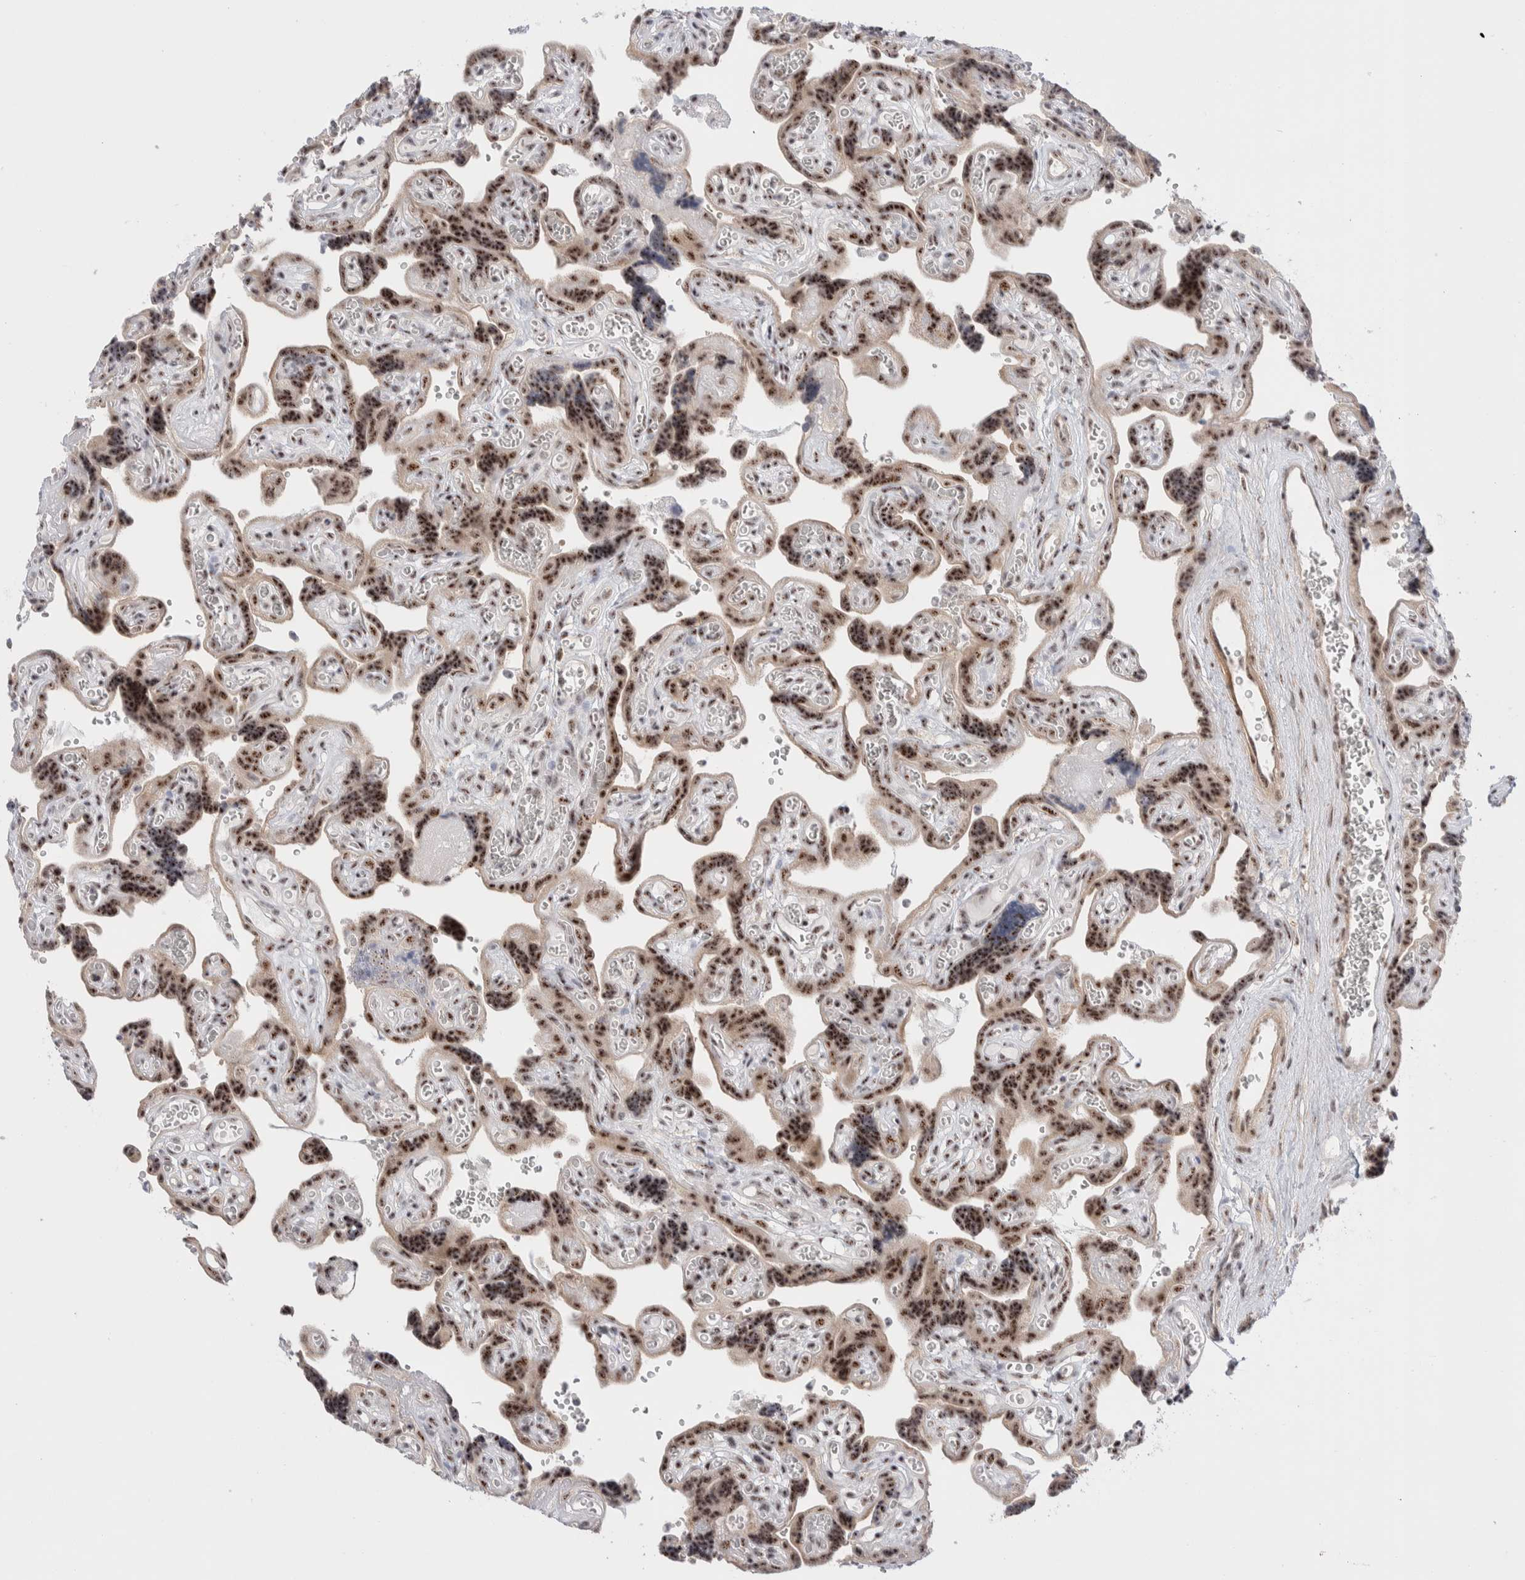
{"staining": {"intensity": "strong", "quantity": ">75%", "location": "nuclear"}, "tissue": "placenta", "cell_type": "Trophoblastic cells", "image_type": "normal", "snomed": [{"axis": "morphology", "description": "Normal tissue, NOS"}, {"axis": "topography", "description": "Placenta"}], "caption": "Protein staining exhibits strong nuclear positivity in approximately >75% of trophoblastic cells in benign placenta. (DAB IHC with brightfield microscopy, high magnification).", "gene": "ZNF695", "patient": {"sex": "female", "age": 30}}